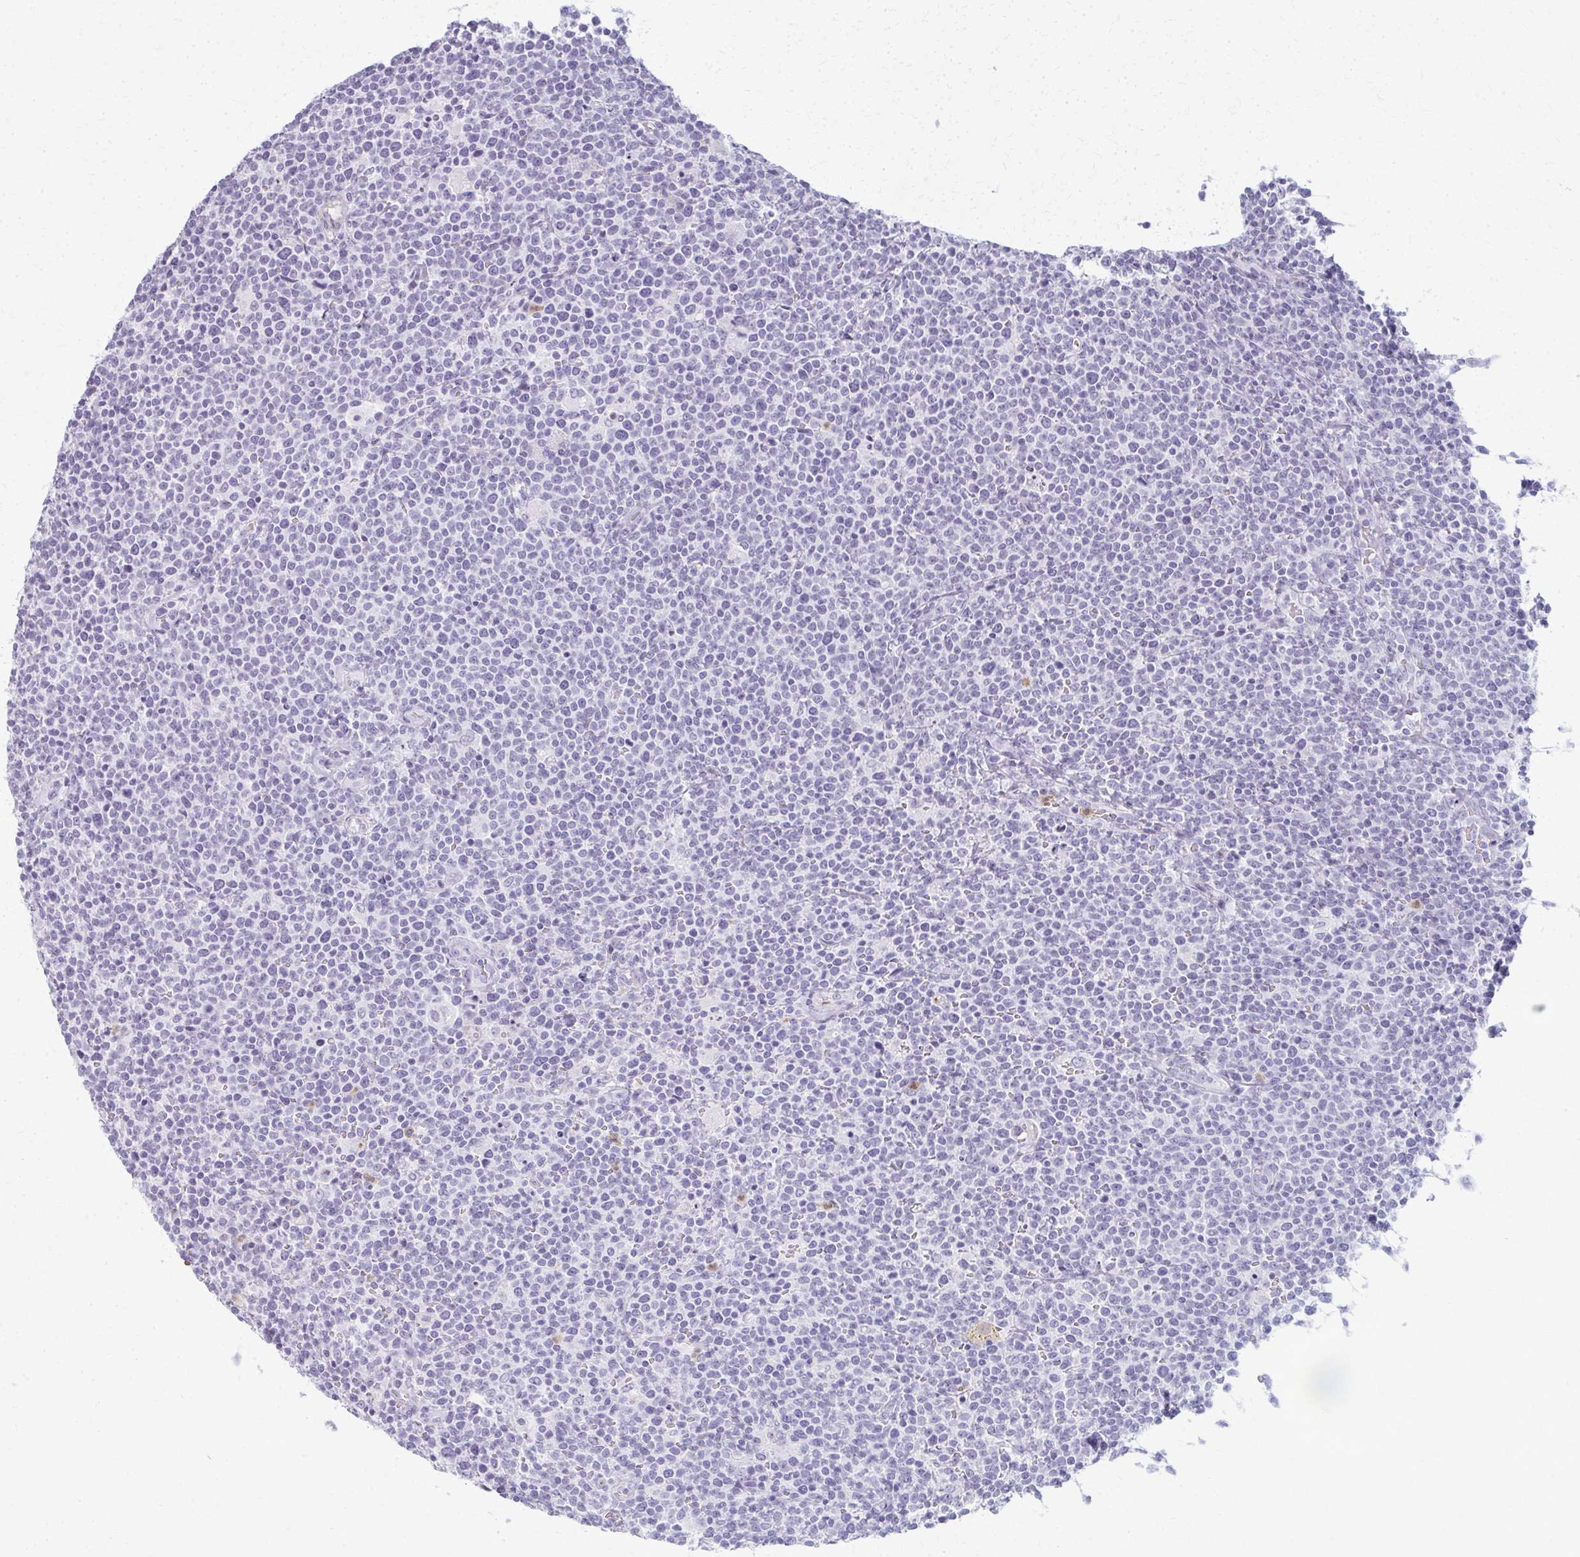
{"staining": {"intensity": "negative", "quantity": "none", "location": "none"}, "tissue": "lymphoma", "cell_type": "Tumor cells", "image_type": "cancer", "snomed": [{"axis": "morphology", "description": "Malignant lymphoma, non-Hodgkin's type, High grade"}, {"axis": "topography", "description": "Lymph node"}], "caption": "This is a image of immunohistochemistry (IHC) staining of high-grade malignant lymphoma, non-Hodgkin's type, which shows no positivity in tumor cells.", "gene": "CA3", "patient": {"sex": "male", "age": 61}}